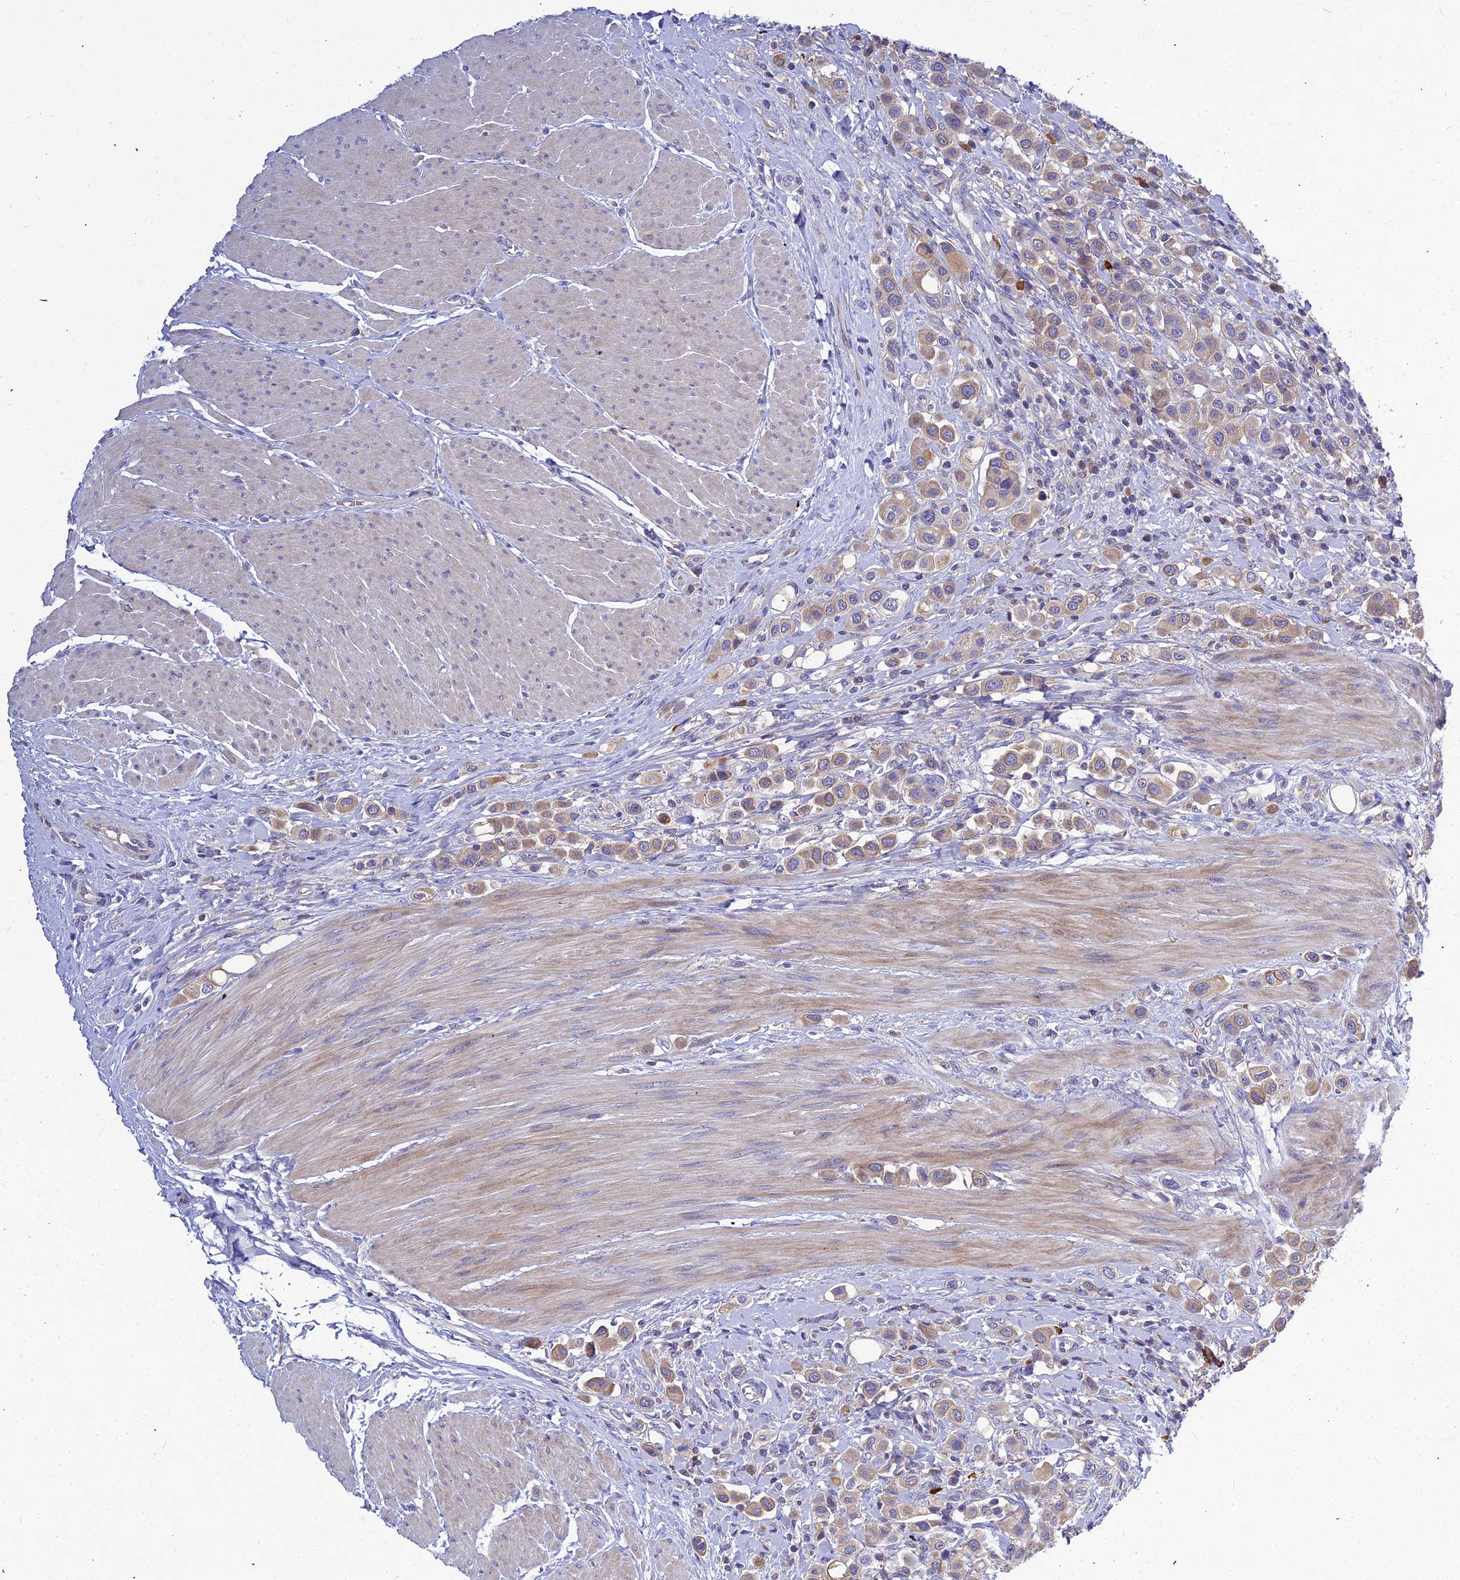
{"staining": {"intensity": "weak", "quantity": ">75%", "location": "cytoplasmic/membranous"}, "tissue": "urothelial cancer", "cell_type": "Tumor cells", "image_type": "cancer", "snomed": [{"axis": "morphology", "description": "Urothelial carcinoma, High grade"}, {"axis": "topography", "description": "Urinary bladder"}], "caption": "Immunohistochemical staining of urothelial carcinoma (high-grade) exhibits low levels of weak cytoplasmic/membranous positivity in approximately >75% of tumor cells.", "gene": "DMRTA1", "patient": {"sex": "male", "age": 50}}